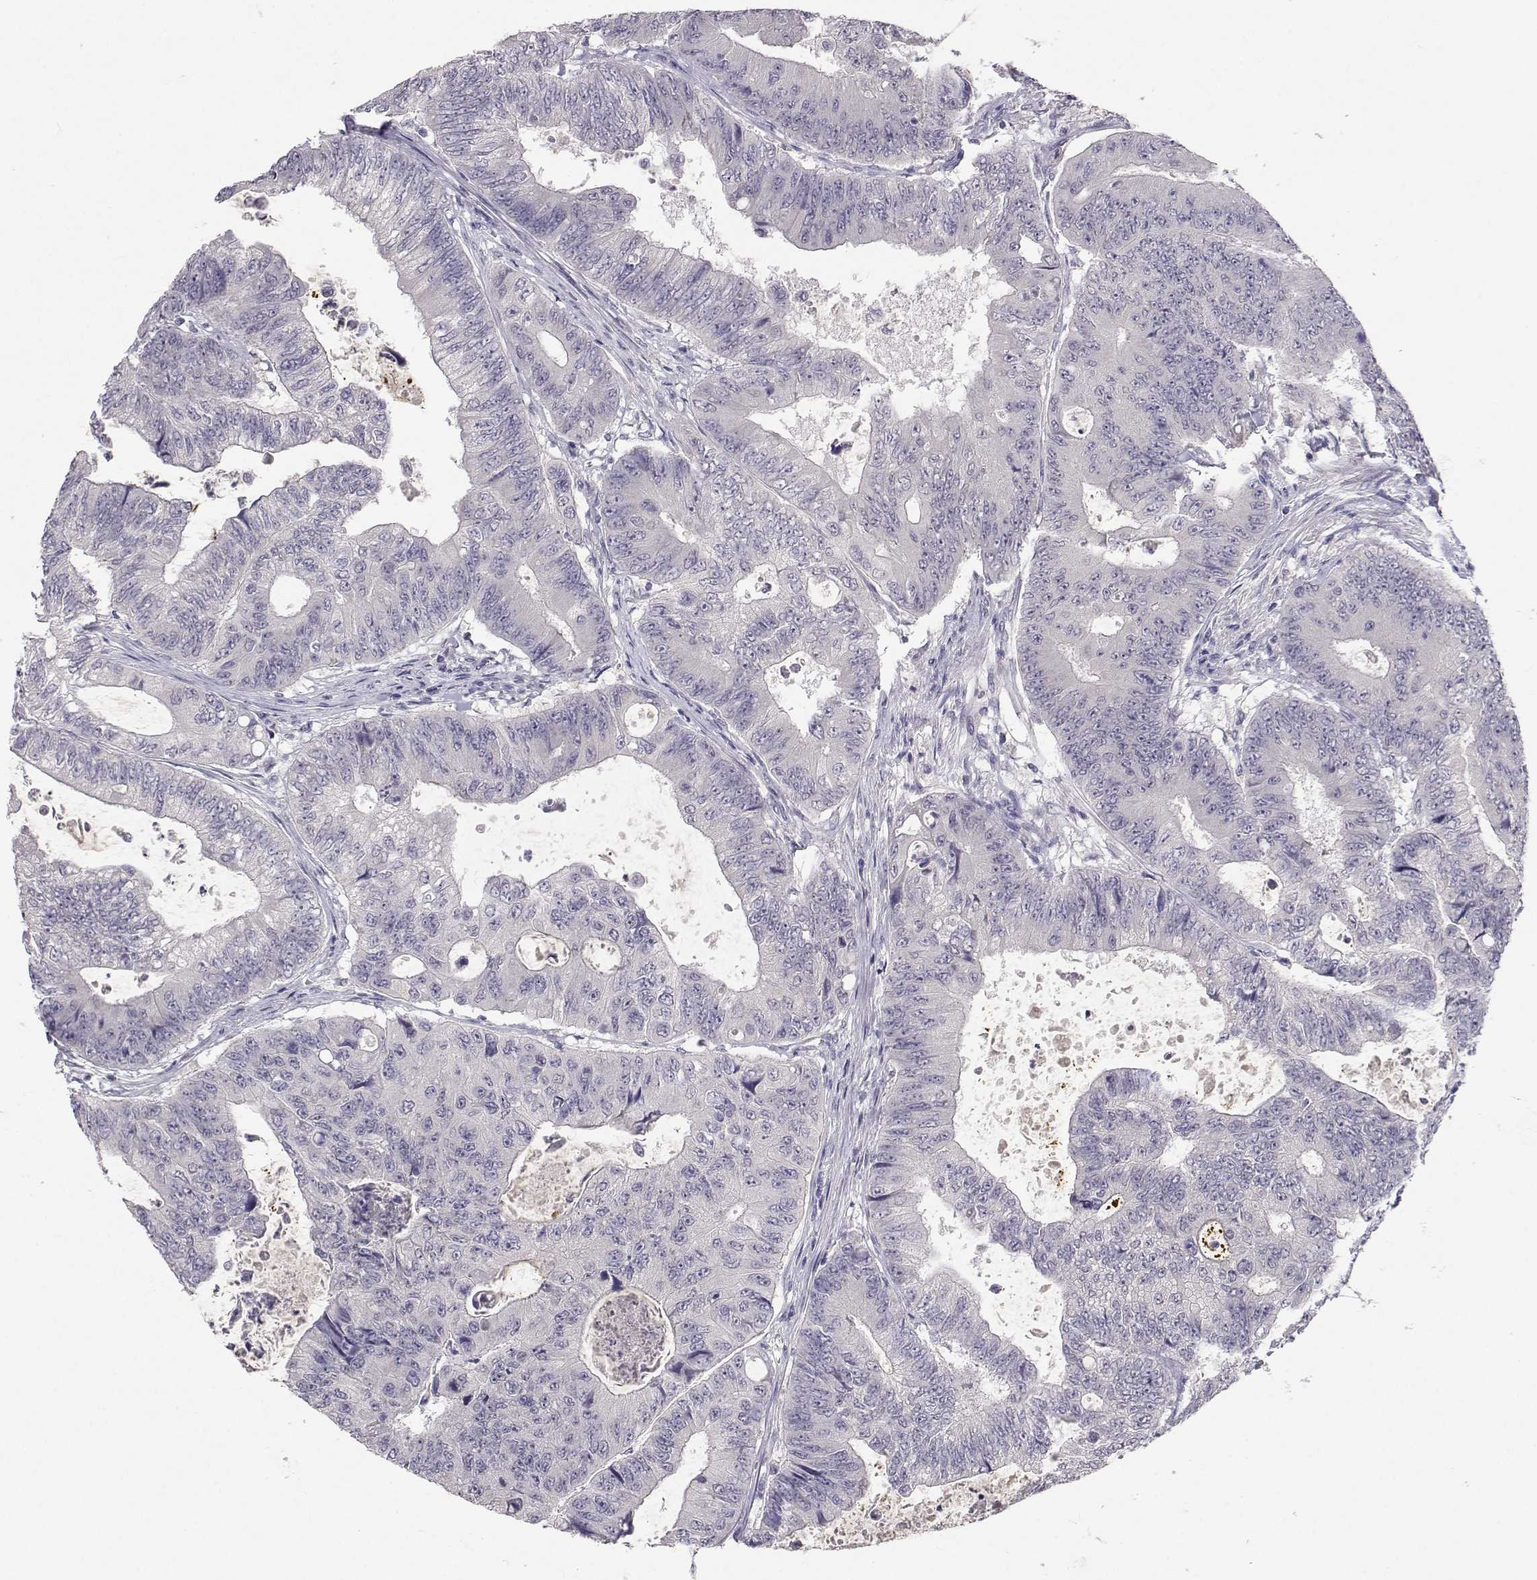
{"staining": {"intensity": "negative", "quantity": "none", "location": "none"}, "tissue": "colorectal cancer", "cell_type": "Tumor cells", "image_type": "cancer", "snomed": [{"axis": "morphology", "description": "Adenocarcinoma, NOS"}, {"axis": "topography", "description": "Colon"}], "caption": "Colorectal adenocarcinoma was stained to show a protein in brown. There is no significant expression in tumor cells.", "gene": "SLC6A3", "patient": {"sex": "female", "age": 48}}